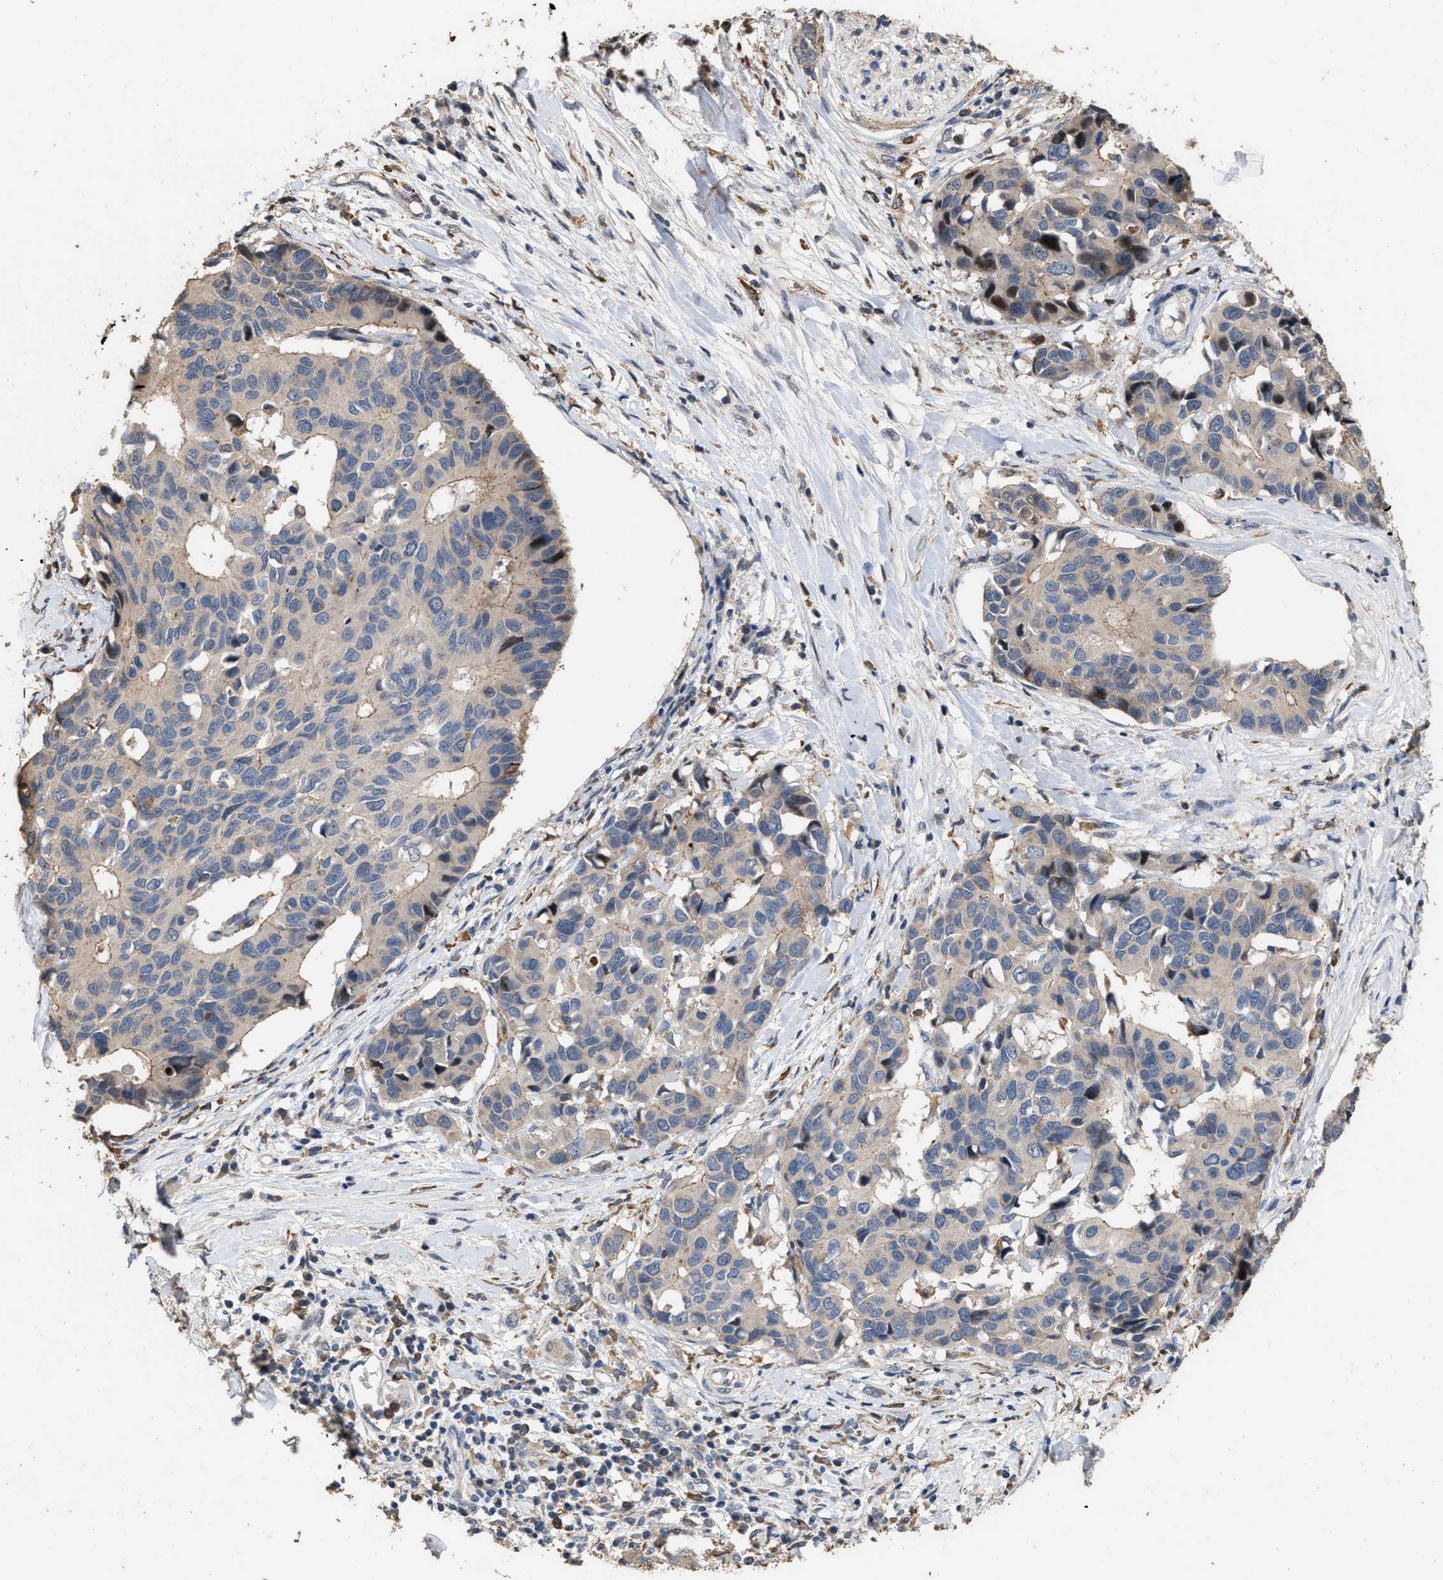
{"staining": {"intensity": "negative", "quantity": "none", "location": "none"}, "tissue": "pancreatic cancer", "cell_type": "Tumor cells", "image_type": "cancer", "snomed": [{"axis": "morphology", "description": "Adenocarcinoma, NOS"}, {"axis": "topography", "description": "Pancreas"}], "caption": "Adenocarcinoma (pancreatic) was stained to show a protein in brown. There is no significant positivity in tumor cells. (DAB immunohistochemistry (IHC) visualized using brightfield microscopy, high magnification).", "gene": "TDRKH", "patient": {"sex": "female", "age": 56}}